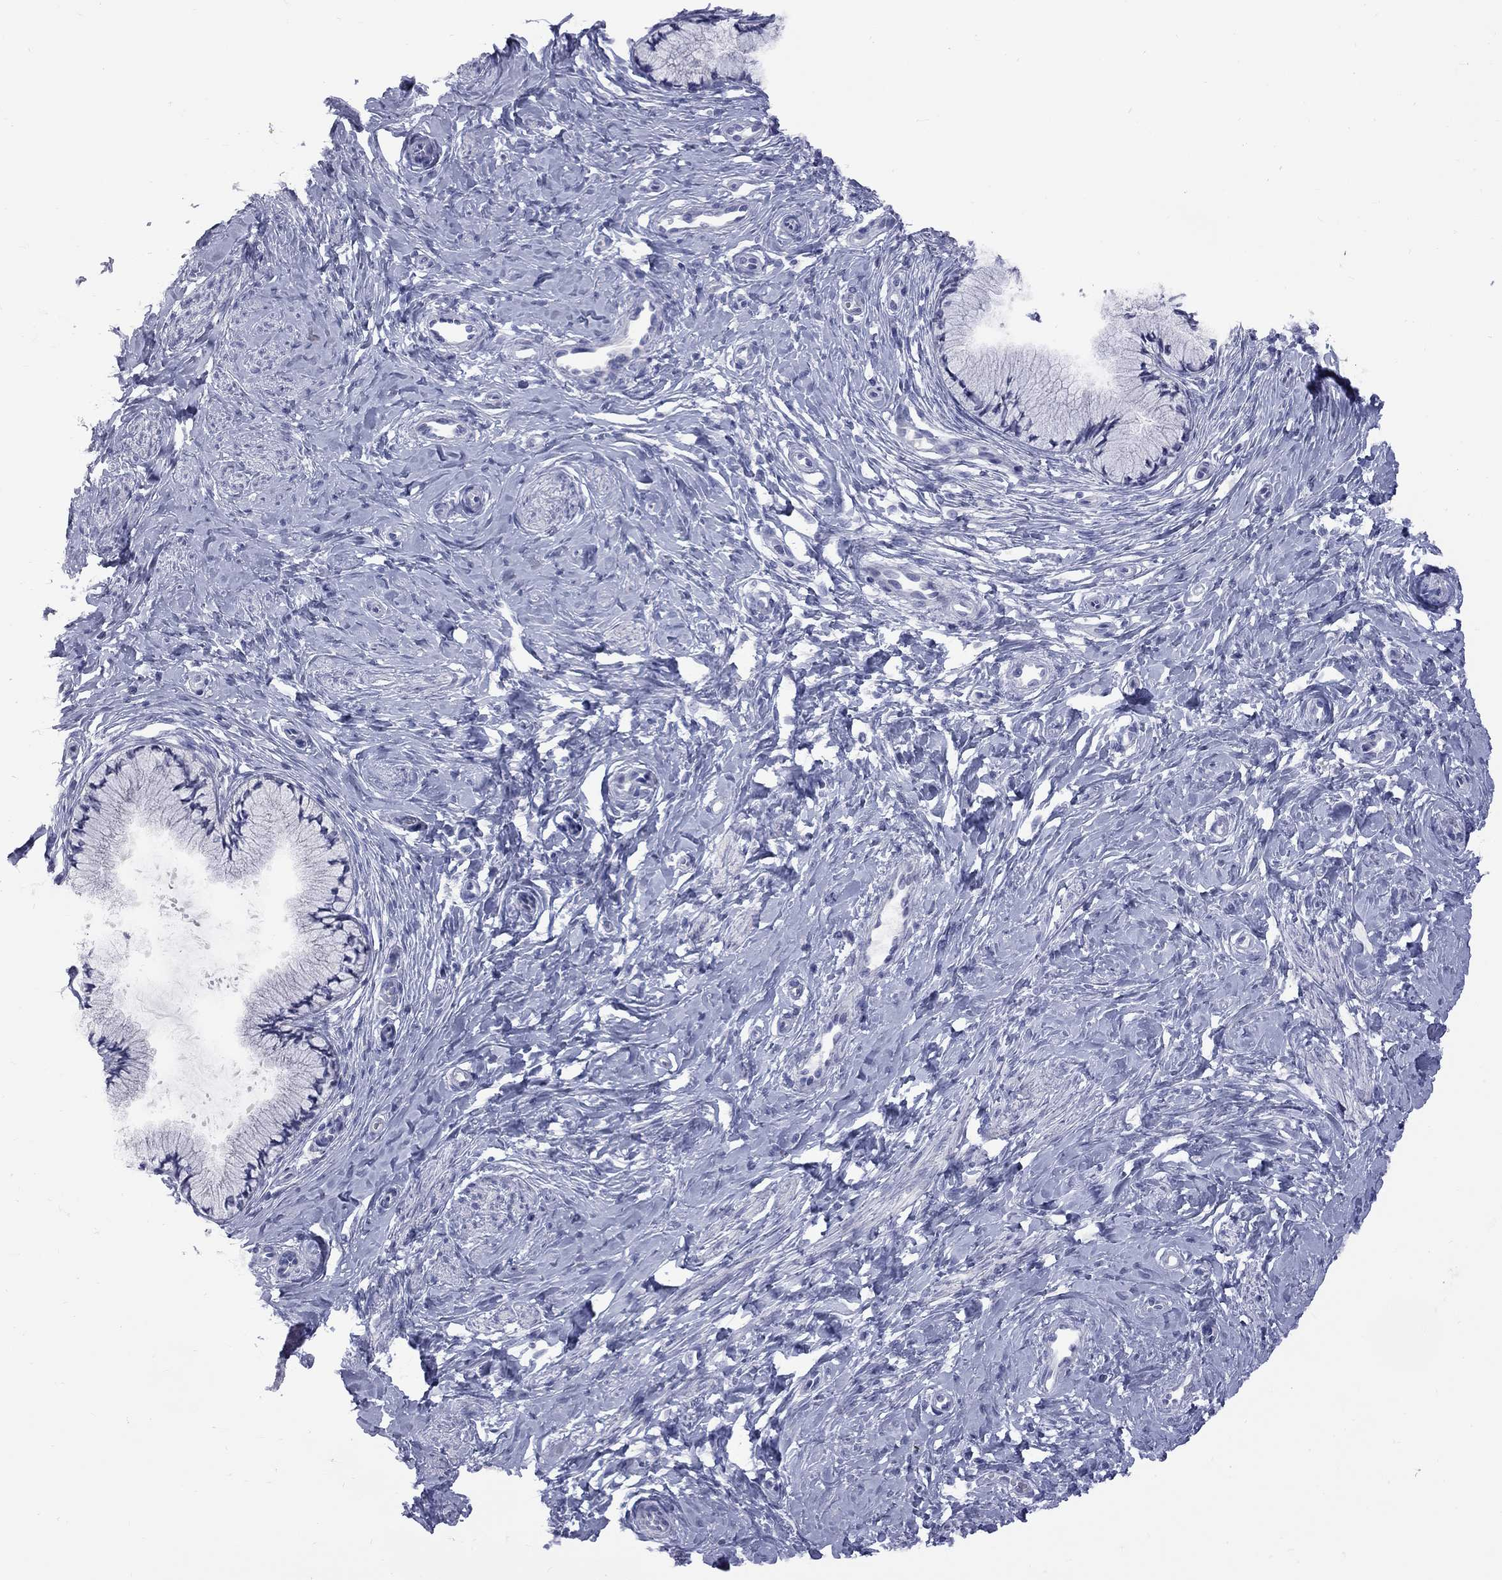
{"staining": {"intensity": "negative", "quantity": "none", "location": "none"}, "tissue": "cervix", "cell_type": "Glandular cells", "image_type": "normal", "snomed": [{"axis": "morphology", "description": "Normal tissue, NOS"}, {"axis": "topography", "description": "Cervix"}], "caption": "Cervix stained for a protein using immunohistochemistry reveals no positivity glandular cells.", "gene": "ABCB4", "patient": {"sex": "female", "age": 37}}